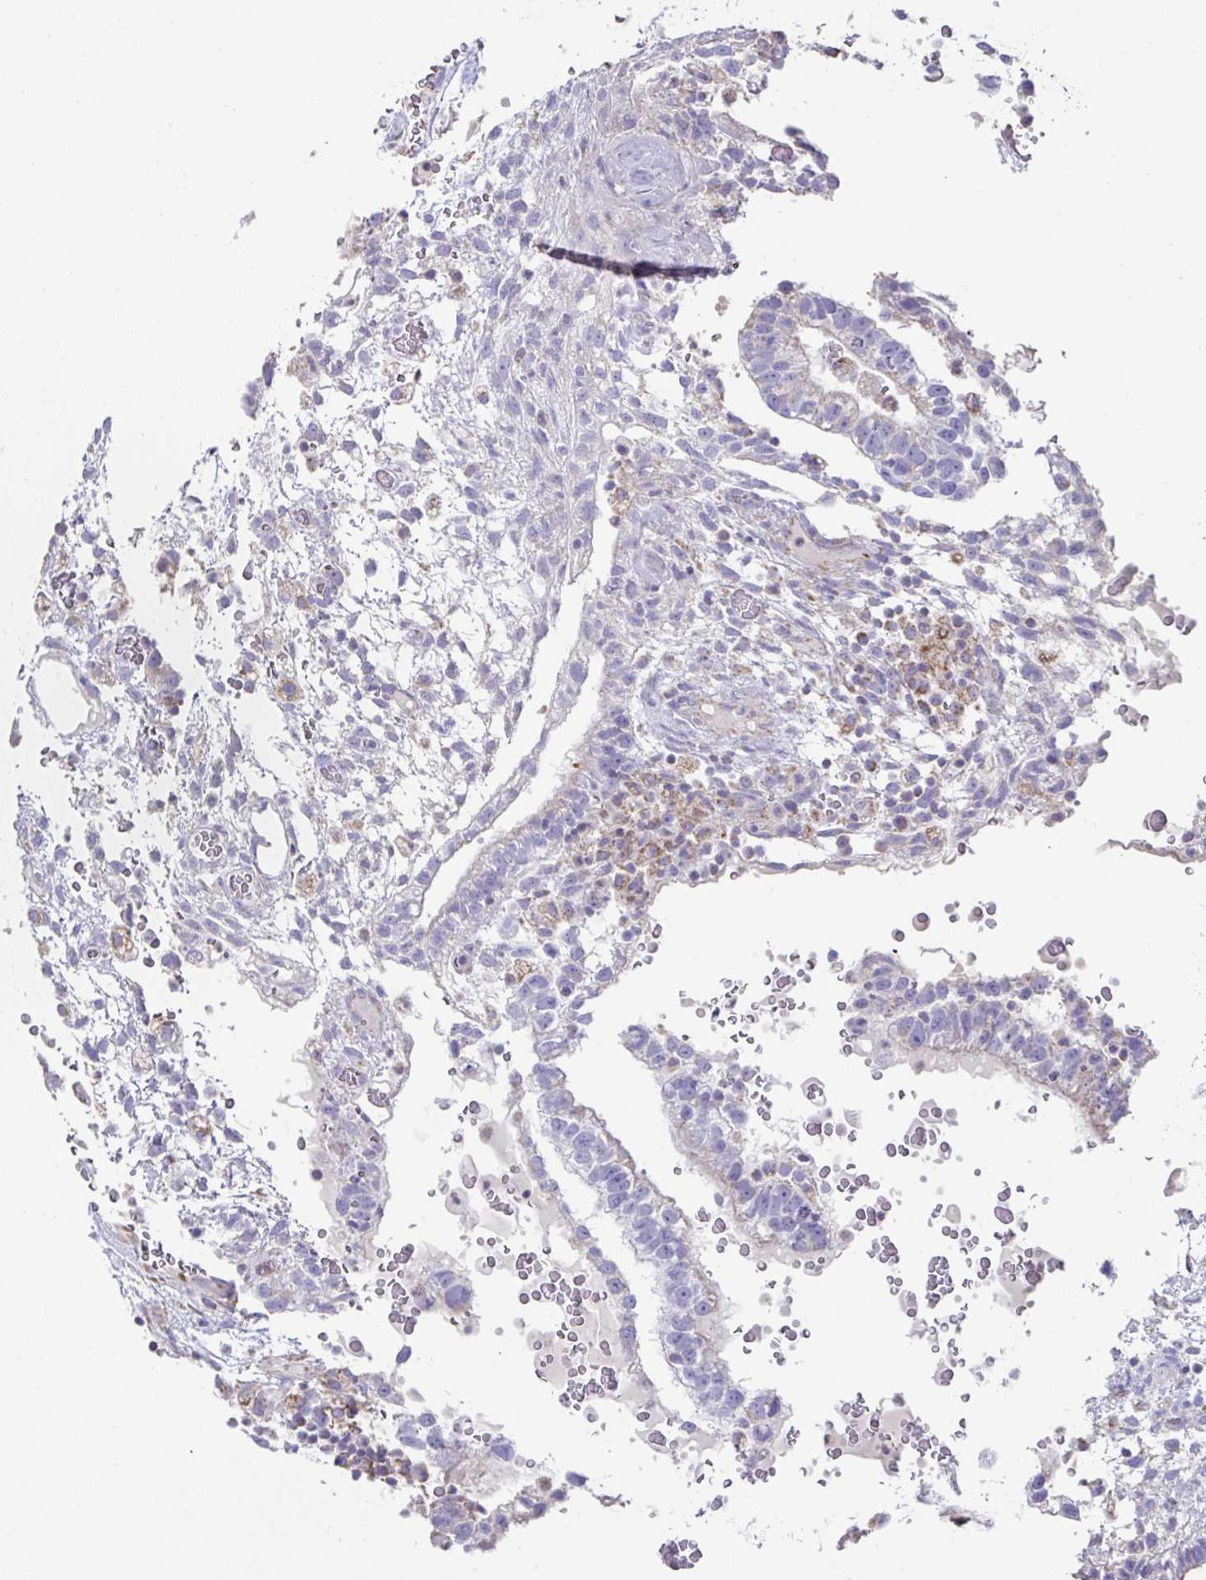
{"staining": {"intensity": "negative", "quantity": "none", "location": "none"}, "tissue": "testis cancer", "cell_type": "Tumor cells", "image_type": "cancer", "snomed": [{"axis": "morphology", "description": "Carcinoma, Embryonal, NOS"}, {"axis": "topography", "description": "Testis"}], "caption": "Testis cancer was stained to show a protein in brown. There is no significant positivity in tumor cells.", "gene": "DOK7", "patient": {"sex": "male", "age": 32}}